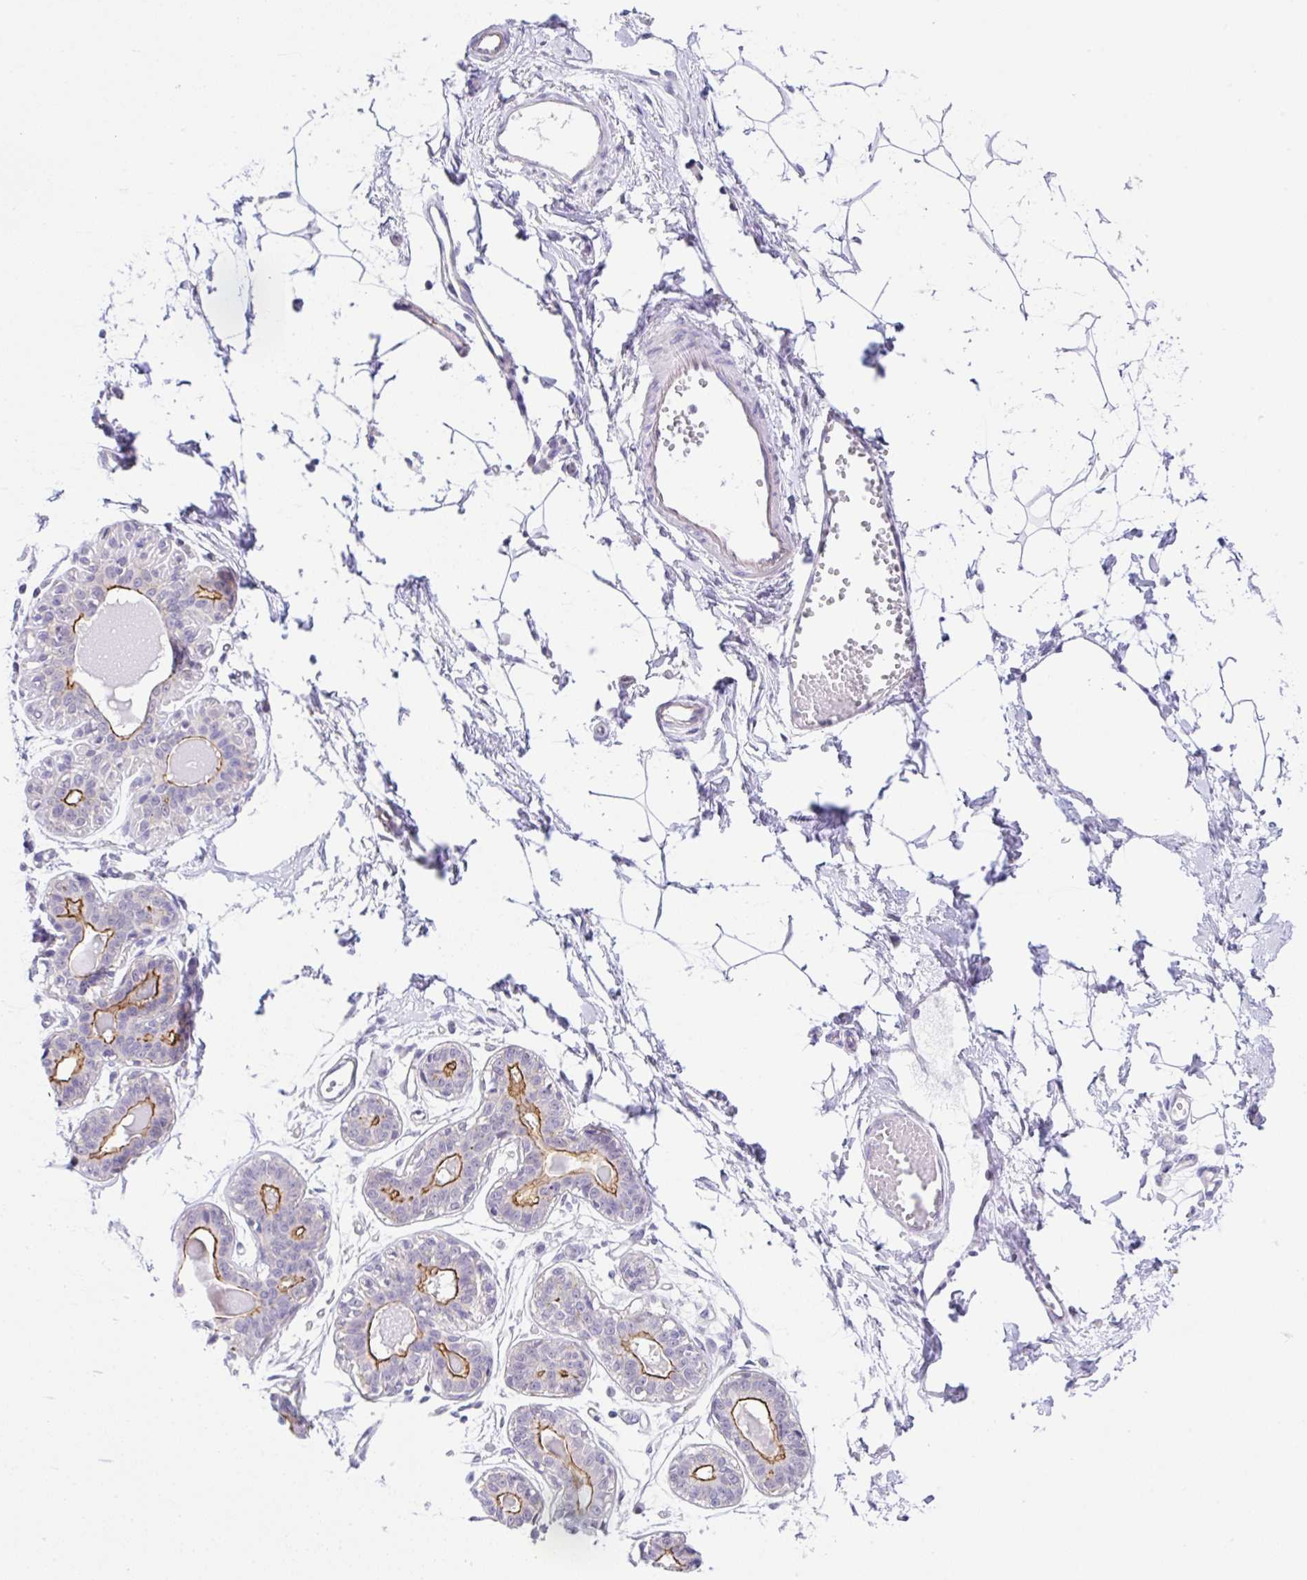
{"staining": {"intensity": "negative", "quantity": "none", "location": "none"}, "tissue": "breast", "cell_type": "Adipocytes", "image_type": "normal", "snomed": [{"axis": "morphology", "description": "Normal tissue, NOS"}, {"axis": "topography", "description": "Breast"}], "caption": "High magnification brightfield microscopy of normal breast stained with DAB (brown) and counterstained with hematoxylin (blue): adipocytes show no significant staining.", "gene": "CGNL1", "patient": {"sex": "female", "age": 45}}